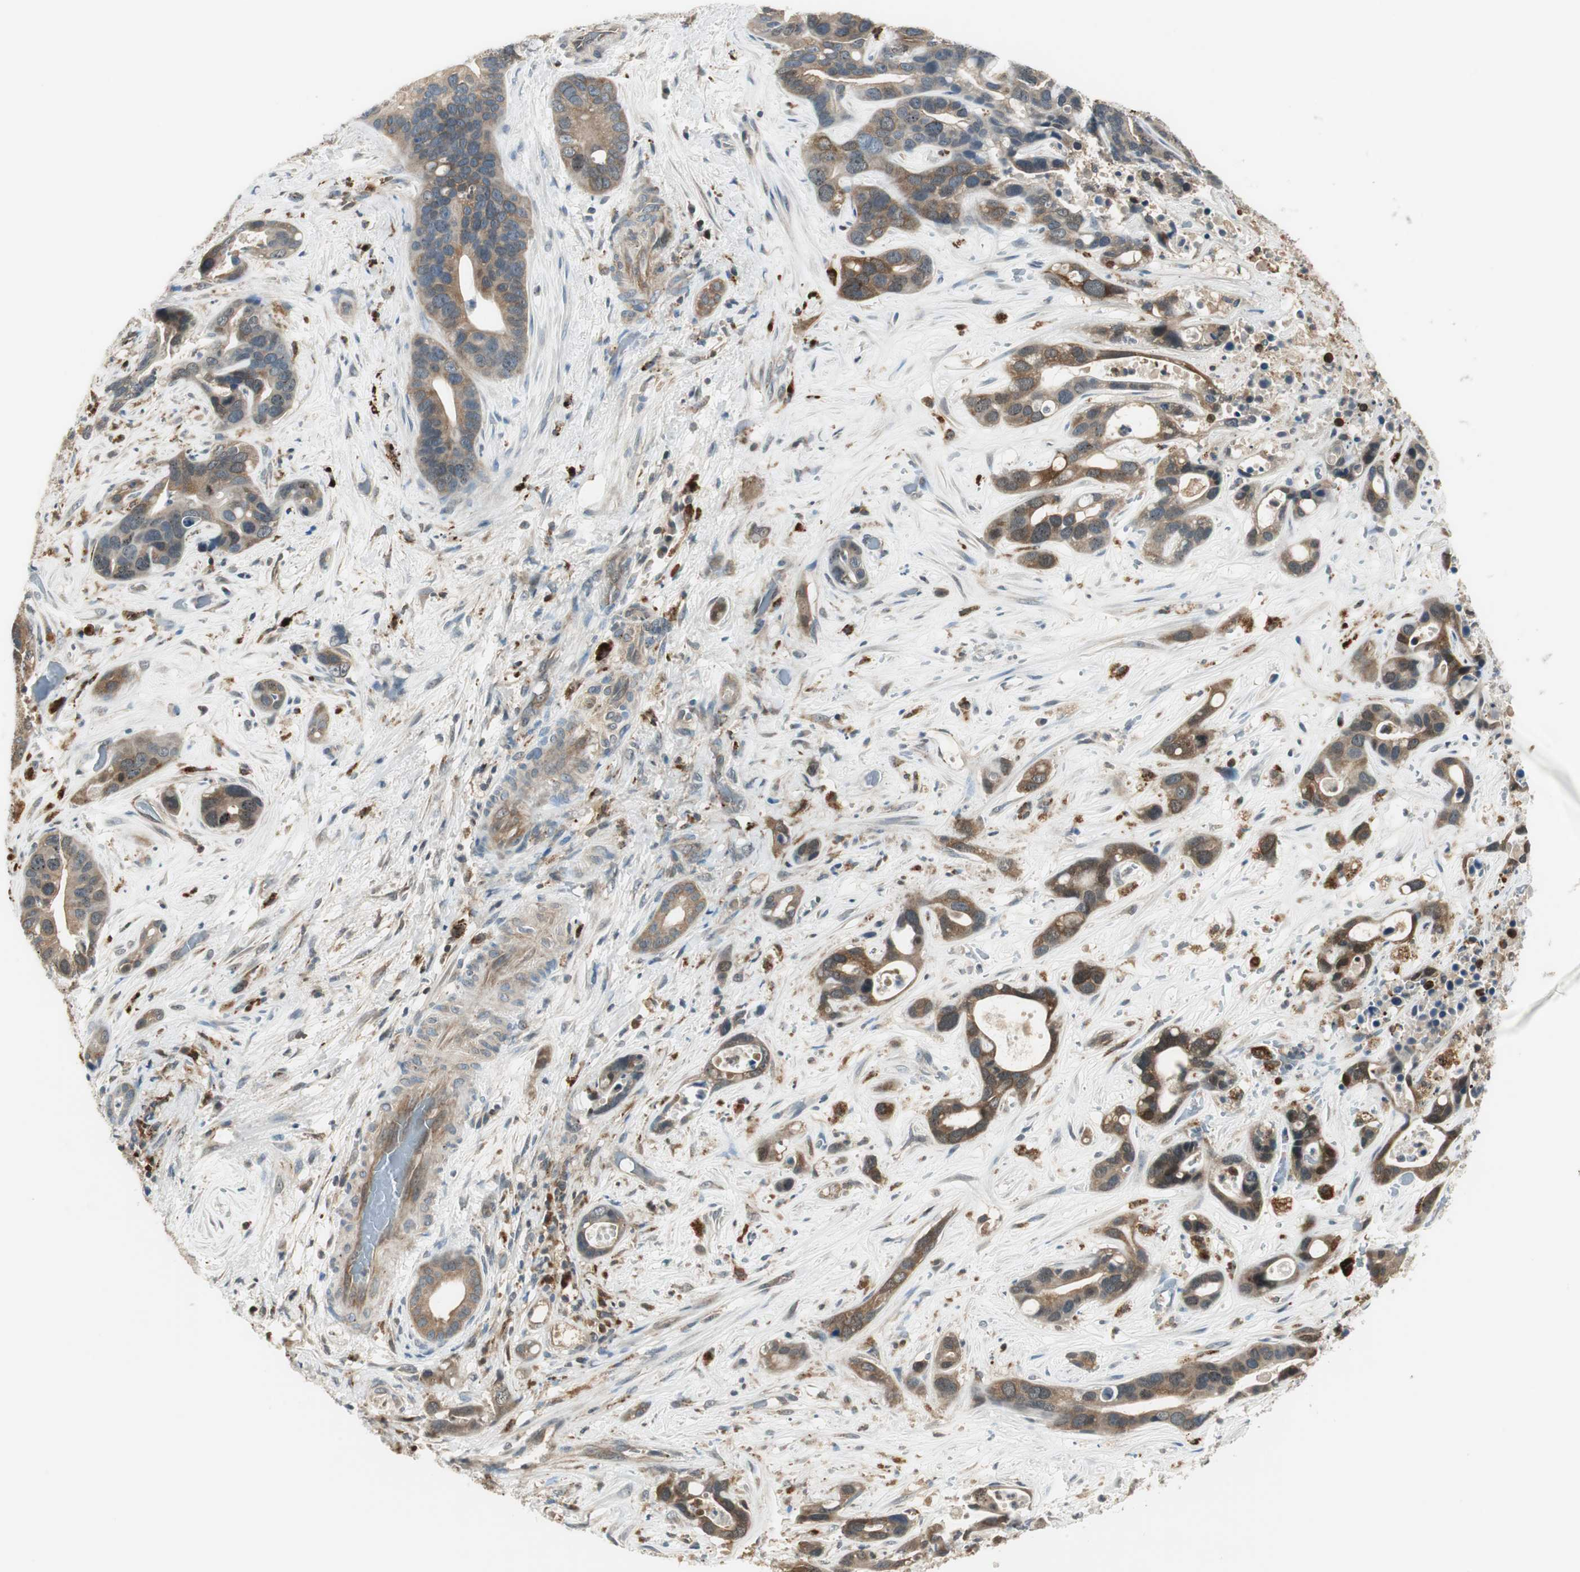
{"staining": {"intensity": "moderate", "quantity": ">75%", "location": "cytoplasmic/membranous"}, "tissue": "liver cancer", "cell_type": "Tumor cells", "image_type": "cancer", "snomed": [{"axis": "morphology", "description": "Cholangiocarcinoma"}, {"axis": "topography", "description": "Liver"}], "caption": "A high-resolution micrograph shows immunohistochemistry staining of cholangiocarcinoma (liver), which demonstrates moderate cytoplasmic/membranous expression in approximately >75% of tumor cells. (brown staining indicates protein expression, while blue staining denotes nuclei).", "gene": "NCK1", "patient": {"sex": "female", "age": 65}}